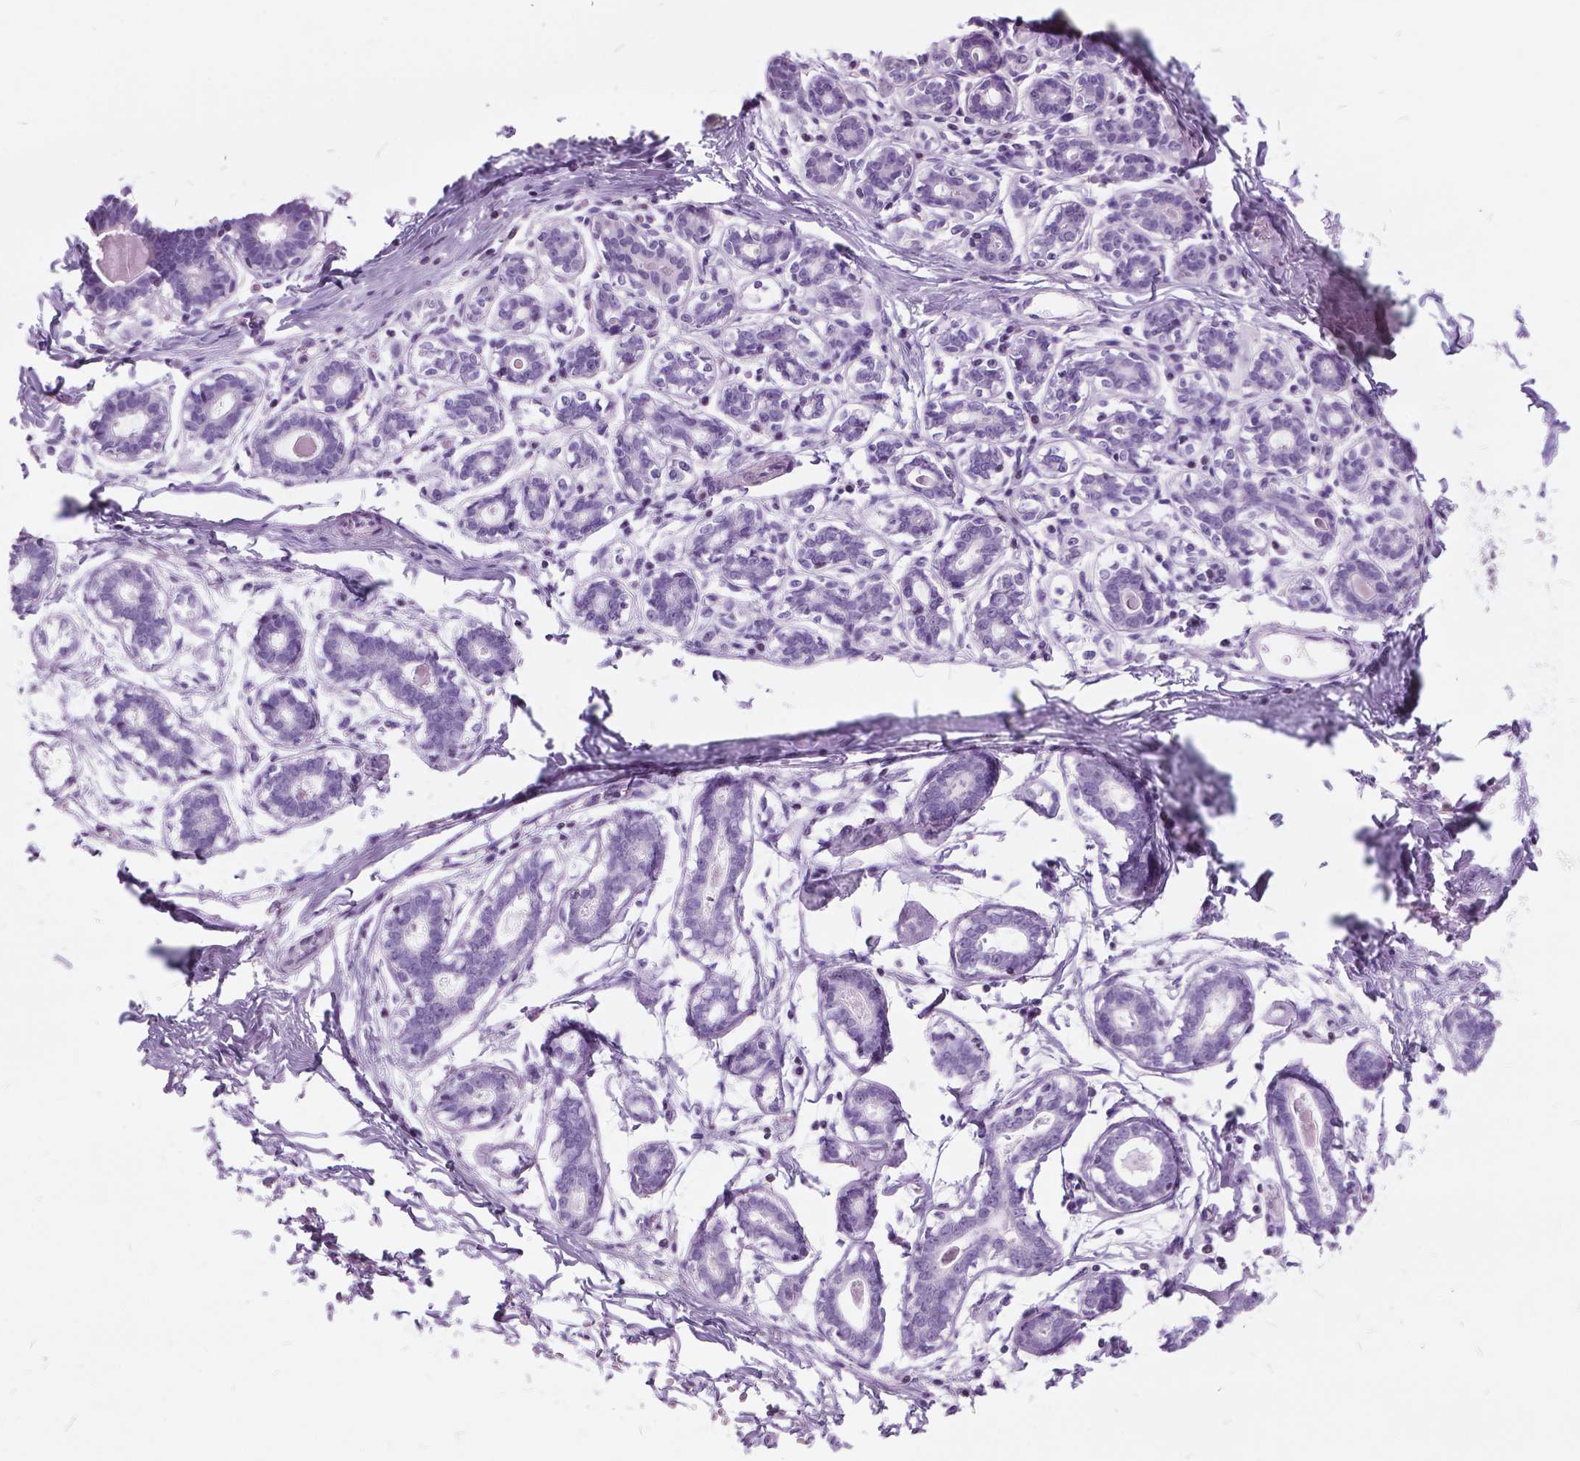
{"staining": {"intensity": "negative", "quantity": "none", "location": "none"}, "tissue": "breast", "cell_type": "Adipocytes", "image_type": "normal", "snomed": [{"axis": "morphology", "description": "Normal tissue, NOS"}, {"axis": "topography", "description": "Skin"}, {"axis": "topography", "description": "Breast"}], "caption": "Immunohistochemistry (IHC) of benign human breast shows no staining in adipocytes. Nuclei are stained in blue.", "gene": "SP140", "patient": {"sex": "female", "age": 43}}